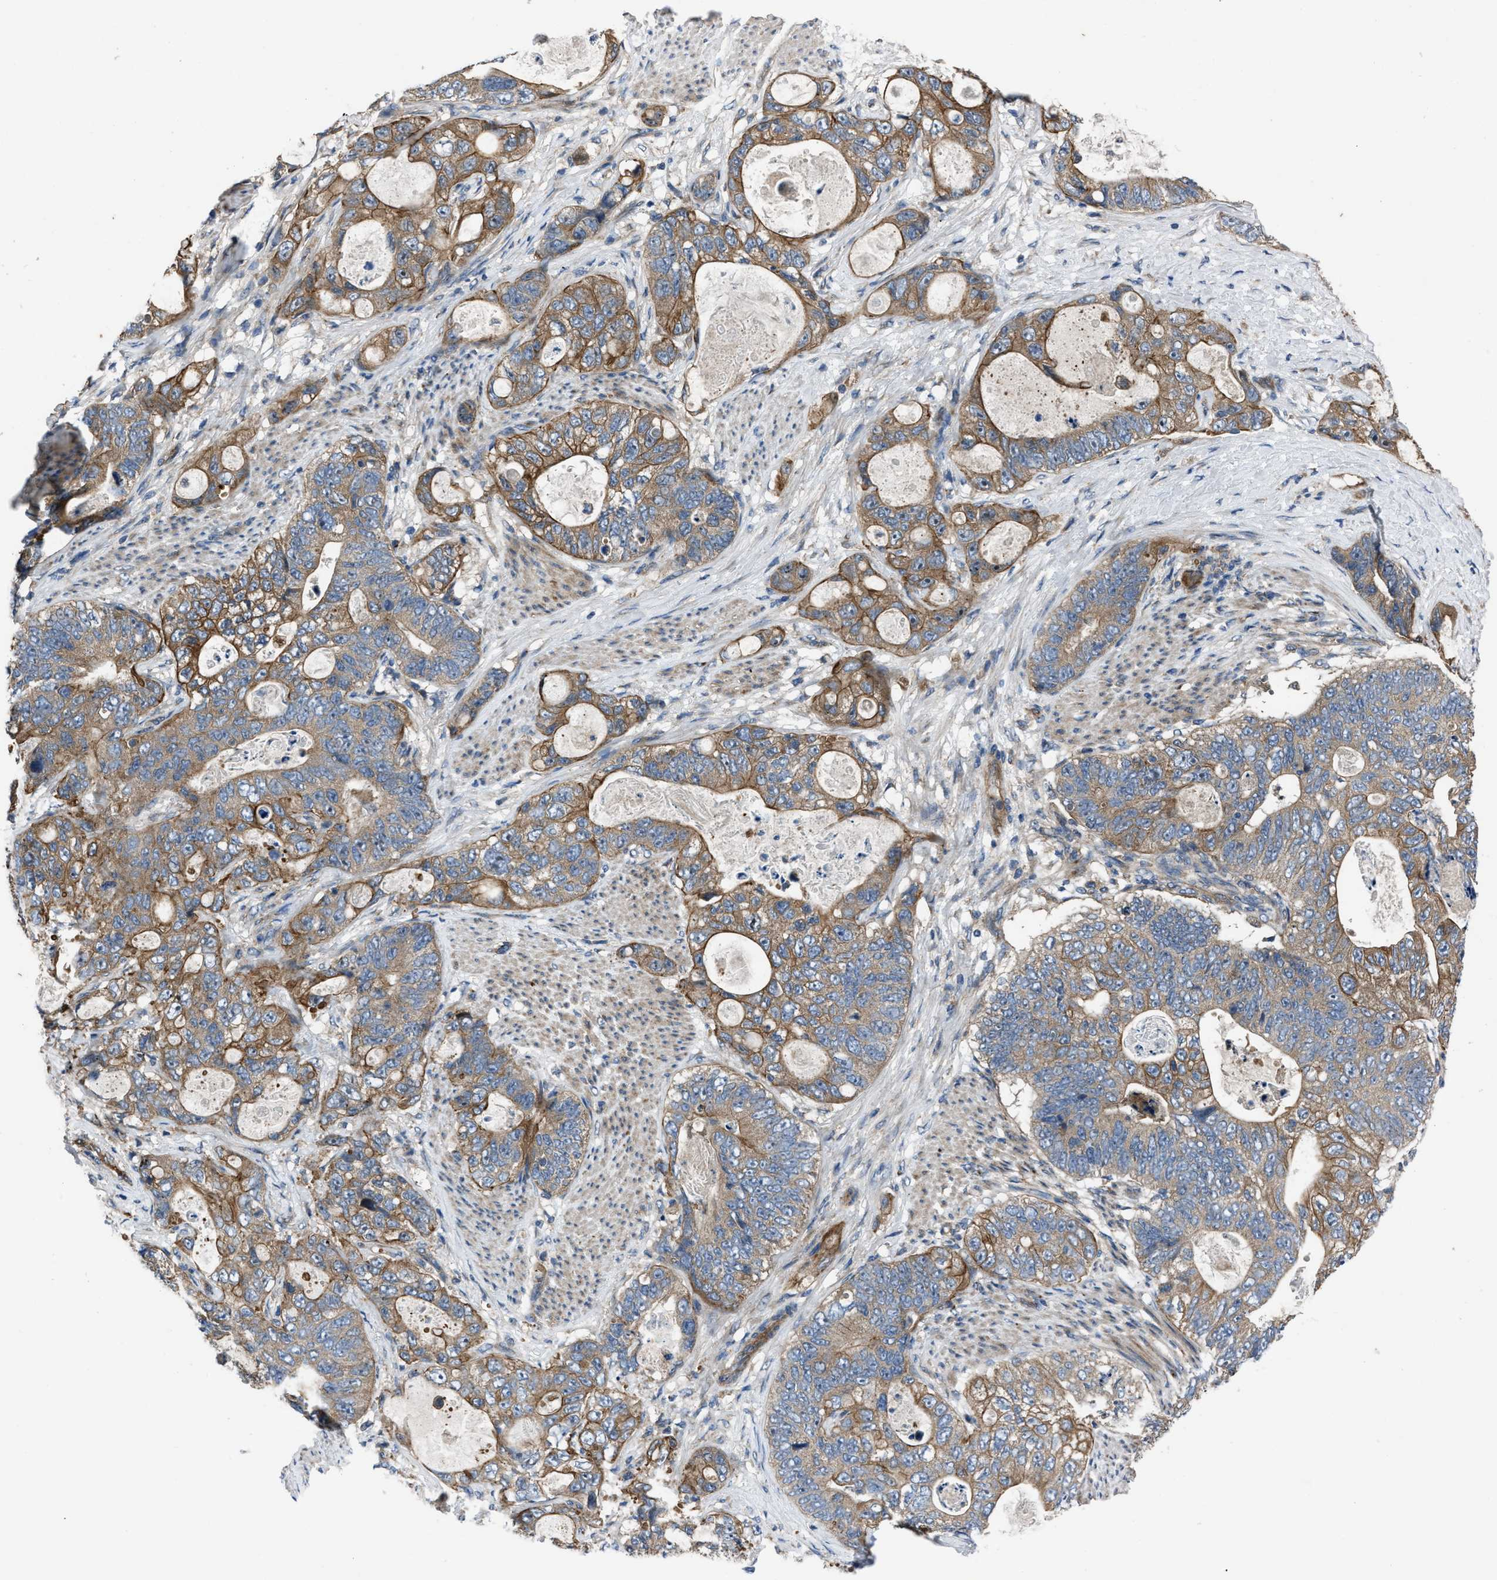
{"staining": {"intensity": "moderate", "quantity": ">75%", "location": "cytoplasmic/membranous"}, "tissue": "stomach cancer", "cell_type": "Tumor cells", "image_type": "cancer", "snomed": [{"axis": "morphology", "description": "Normal tissue, NOS"}, {"axis": "morphology", "description": "Adenocarcinoma, NOS"}, {"axis": "topography", "description": "Stomach"}], "caption": "Protein staining of stomach cancer tissue exhibits moderate cytoplasmic/membranous staining in approximately >75% of tumor cells.", "gene": "ERC1", "patient": {"sex": "female", "age": 89}}